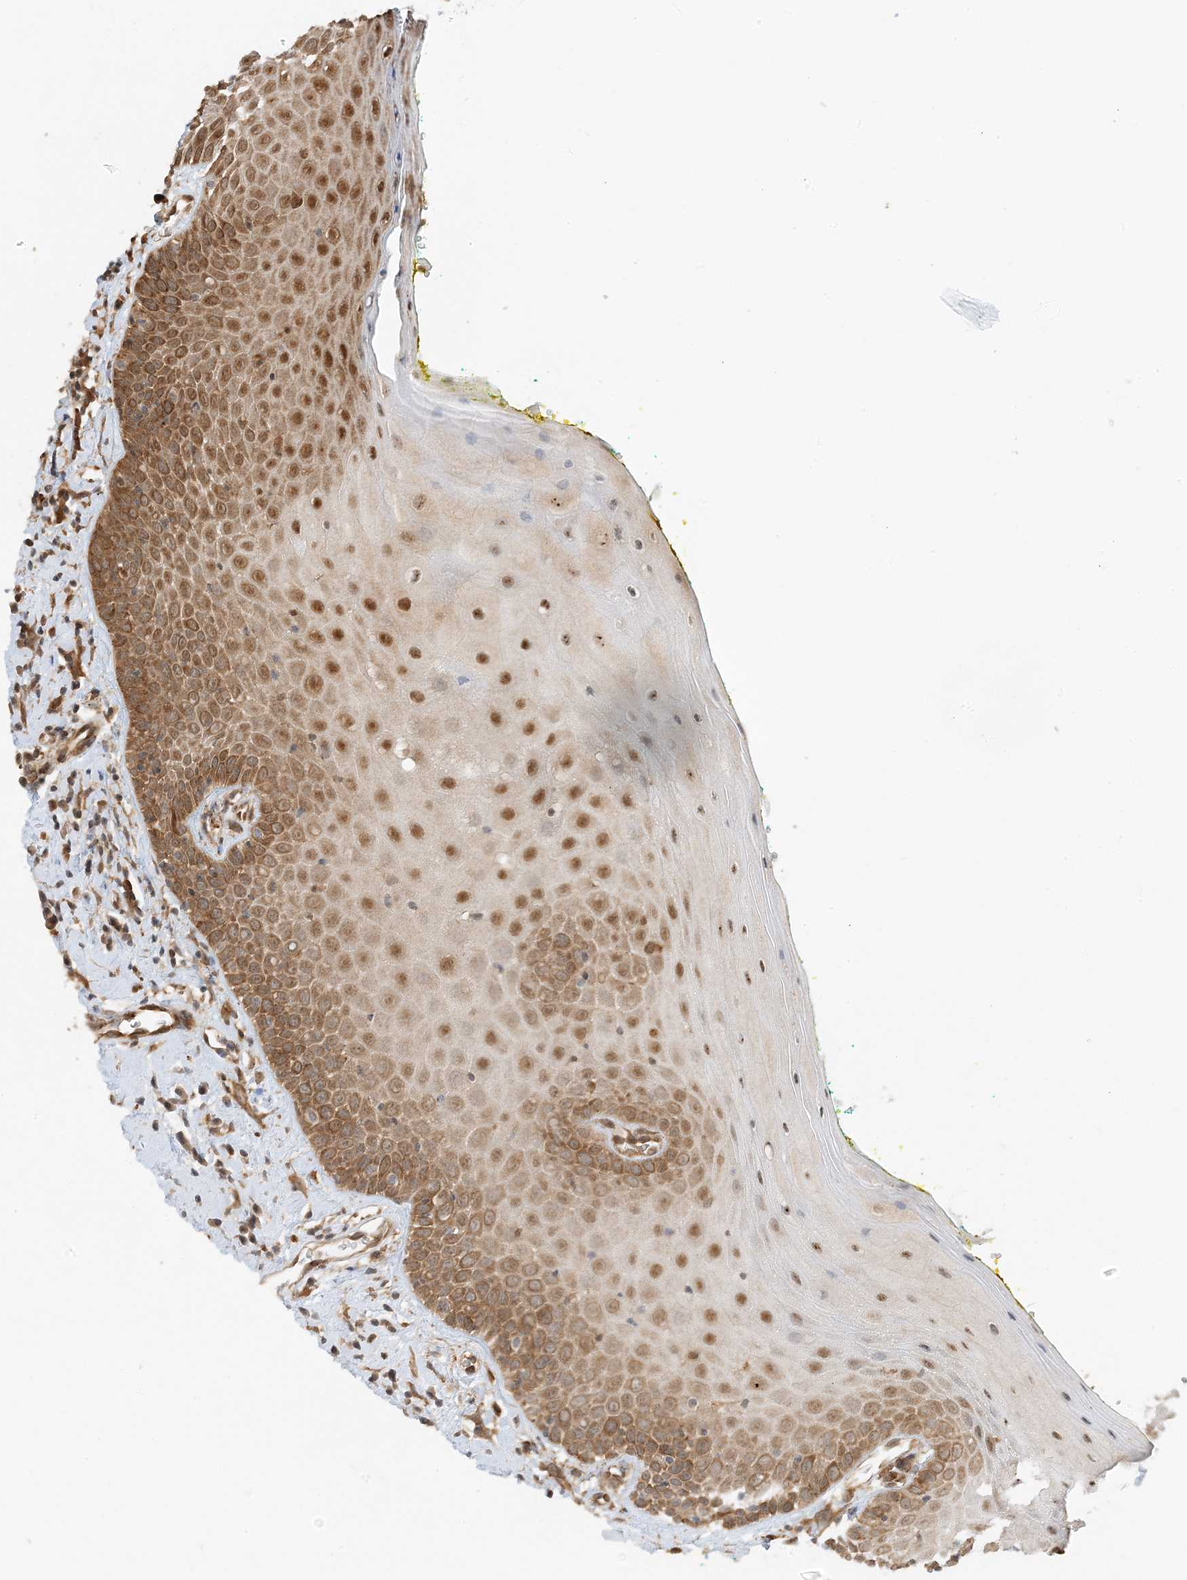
{"staining": {"intensity": "moderate", "quantity": ">75%", "location": "cytoplasmic/membranous,nuclear"}, "tissue": "oral mucosa", "cell_type": "Squamous epithelial cells", "image_type": "normal", "snomed": [{"axis": "morphology", "description": "Normal tissue, NOS"}, {"axis": "morphology", "description": "Squamous cell carcinoma, NOS"}, {"axis": "topography", "description": "Oral tissue"}, {"axis": "topography", "description": "Head-Neck"}], "caption": "DAB immunohistochemical staining of normal oral mucosa demonstrates moderate cytoplasmic/membranous,nuclear protein positivity in about >75% of squamous epithelial cells. (IHC, brightfield microscopy, high magnification).", "gene": "UBAP2L", "patient": {"sex": "female", "age": 70}}